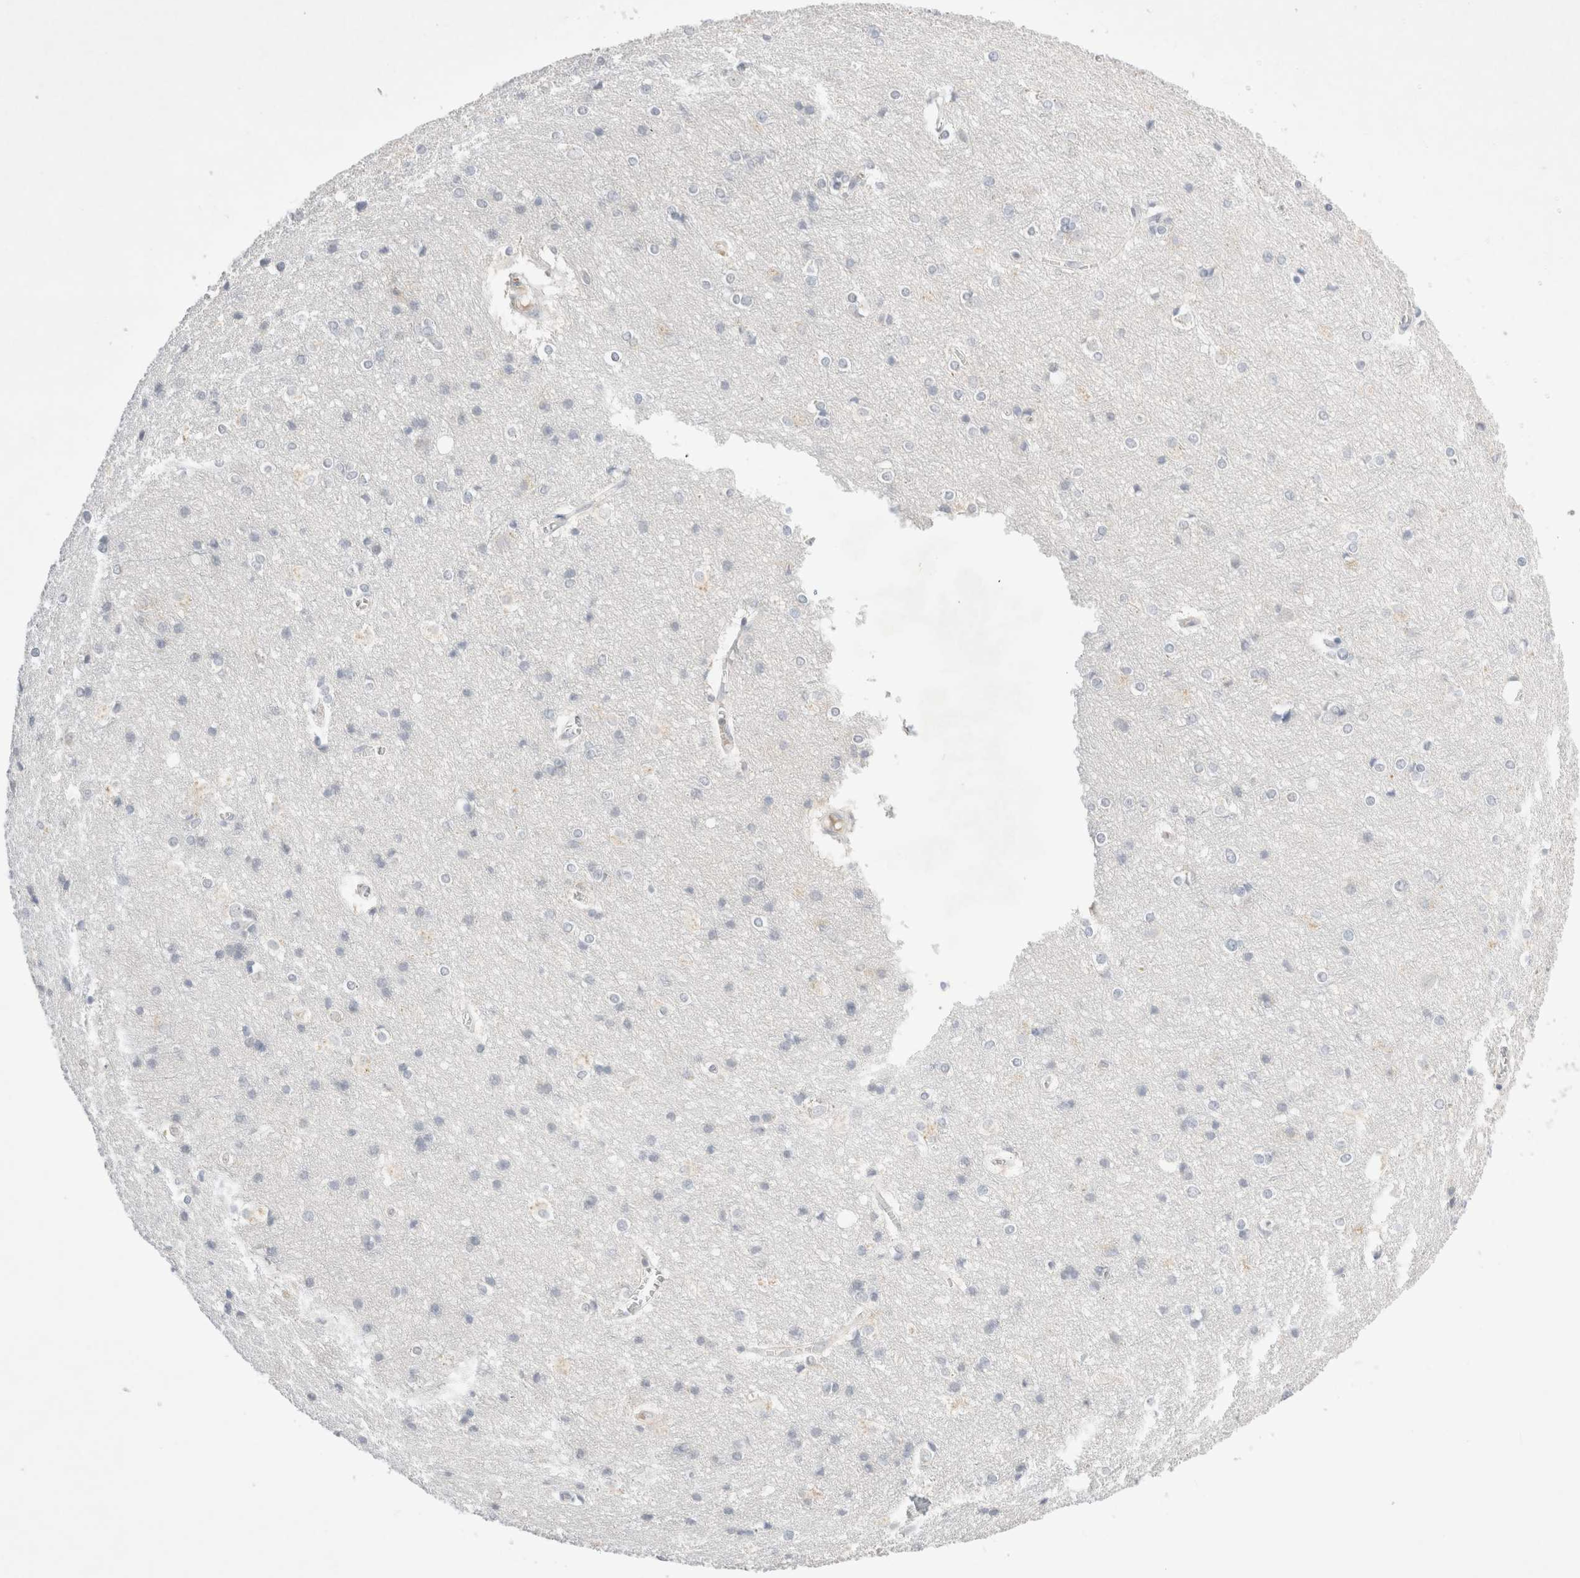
{"staining": {"intensity": "negative", "quantity": "none", "location": "none"}, "tissue": "cerebral cortex", "cell_type": "Endothelial cells", "image_type": "normal", "snomed": [{"axis": "morphology", "description": "Normal tissue, NOS"}, {"axis": "topography", "description": "Cerebral cortex"}], "caption": "Endothelial cells show no significant protein staining in benign cerebral cortex.", "gene": "SPATA20", "patient": {"sex": "male", "age": 54}}